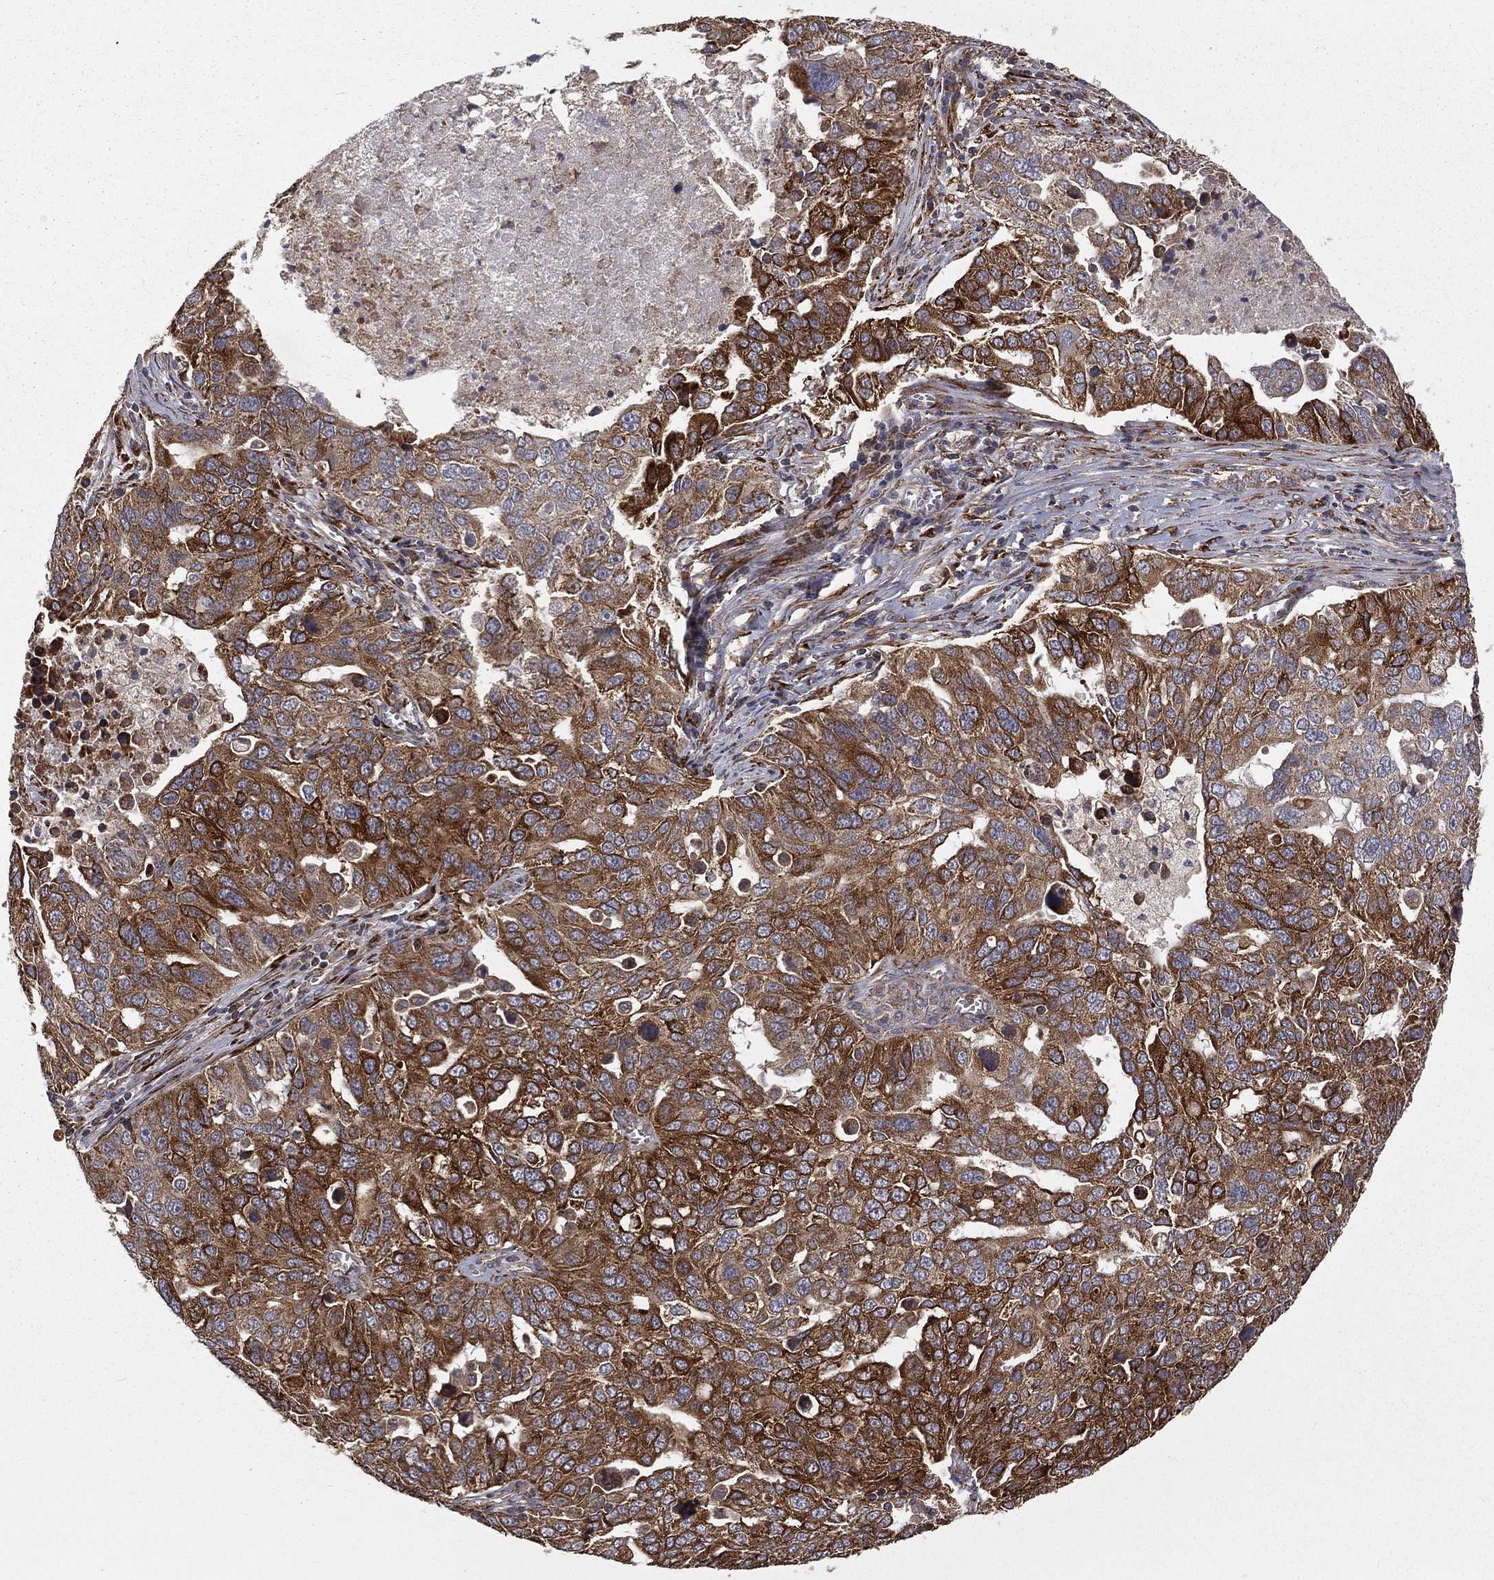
{"staining": {"intensity": "strong", "quantity": "25%-75%", "location": "cytoplasmic/membranous"}, "tissue": "ovarian cancer", "cell_type": "Tumor cells", "image_type": "cancer", "snomed": [{"axis": "morphology", "description": "Carcinoma, endometroid"}, {"axis": "topography", "description": "Soft tissue"}, {"axis": "topography", "description": "Ovary"}], "caption": "Human ovarian cancer (endometroid carcinoma) stained with a brown dye shows strong cytoplasmic/membranous positive expression in about 25%-75% of tumor cells.", "gene": "OLFML1", "patient": {"sex": "female", "age": 52}}